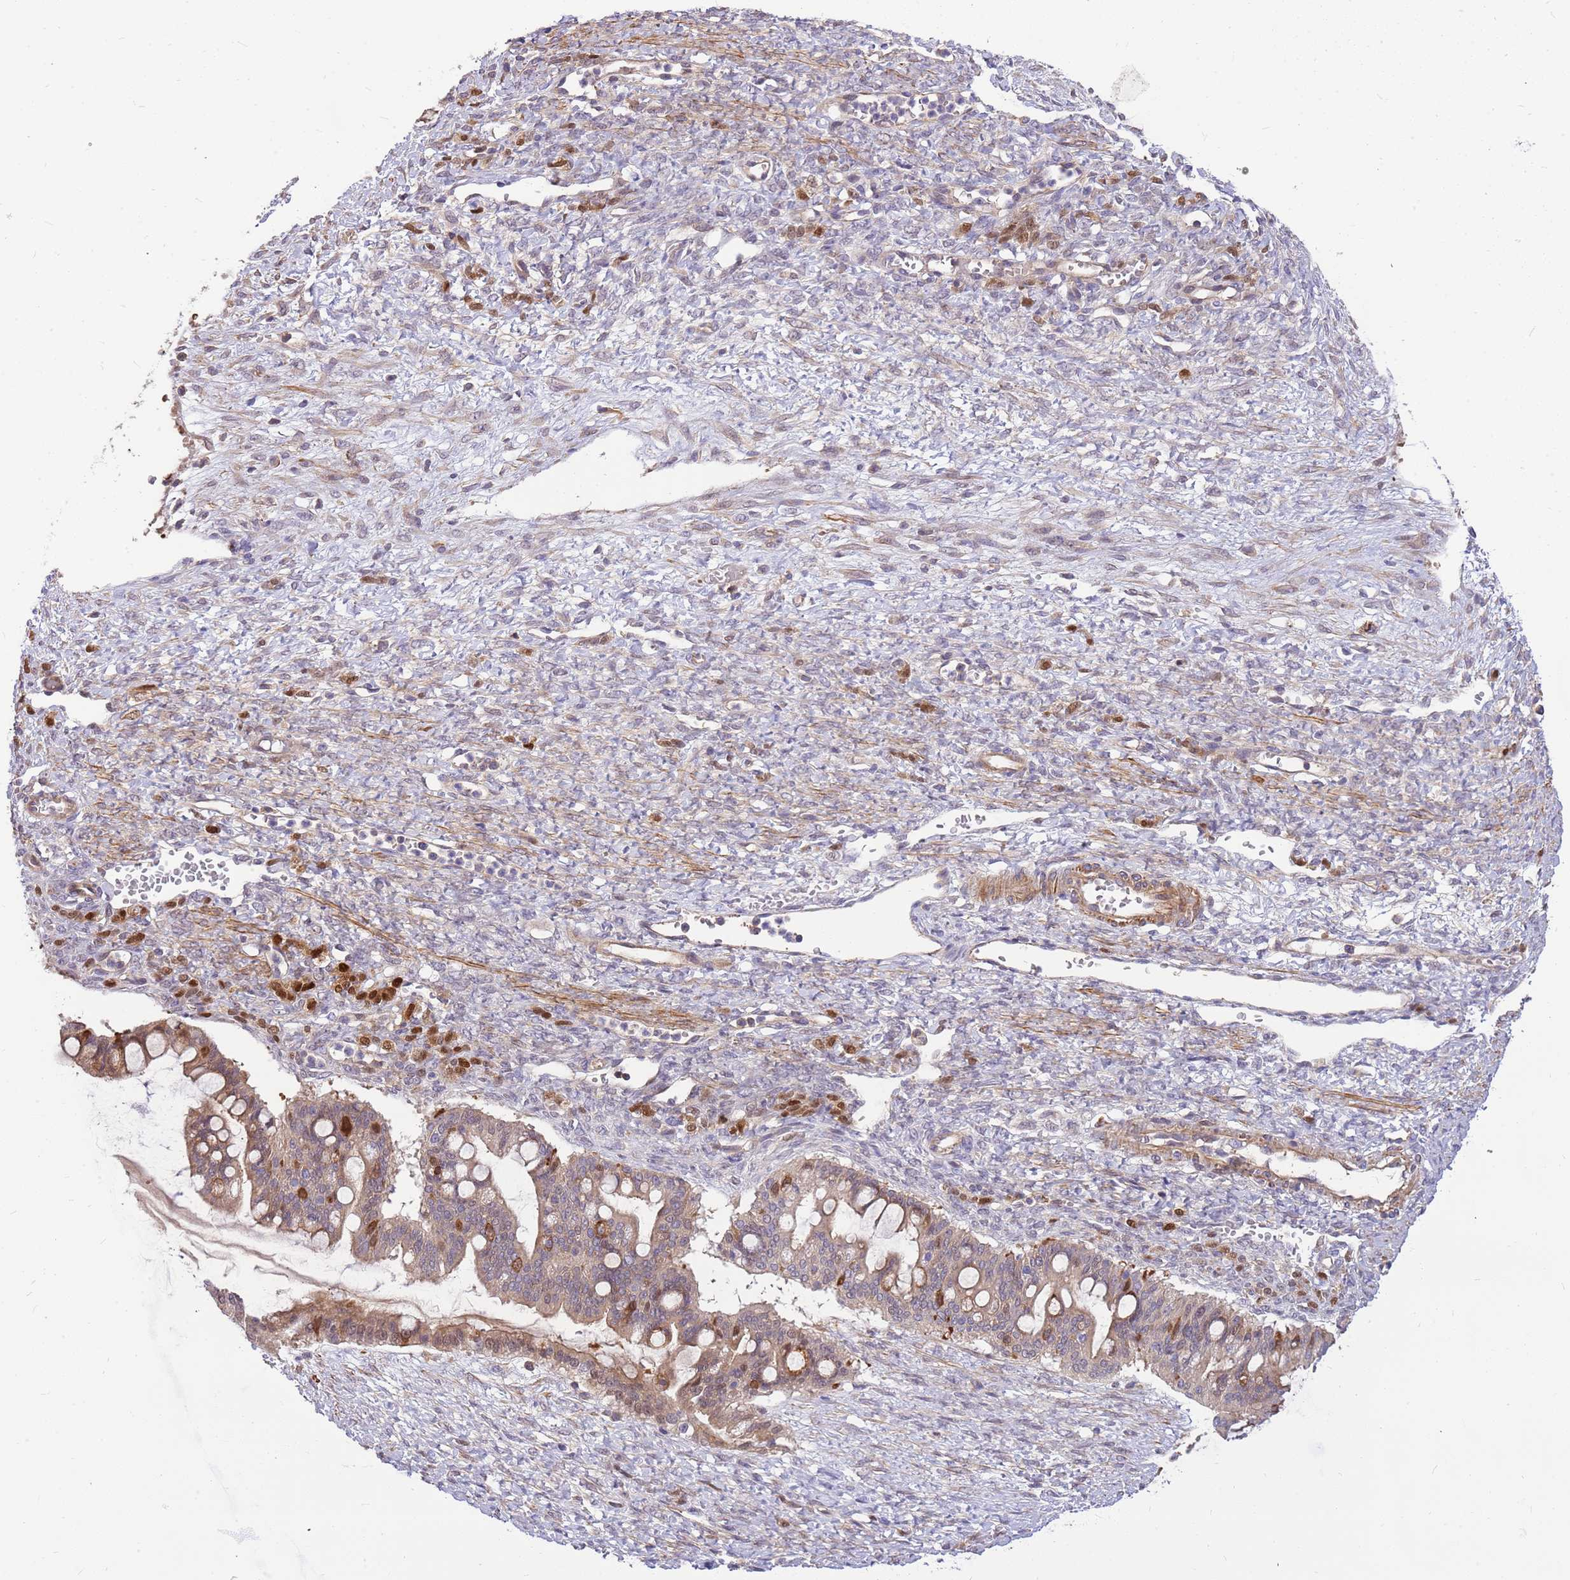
{"staining": {"intensity": "moderate", "quantity": ">75%", "location": "cytoplasmic/membranous"}, "tissue": "ovarian cancer", "cell_type": "Tumor cells", "image_type": "cancer", "snomed": [{"axis": "morphology", "description": "Cystadenocarcinoma, mucinous, NOS"}, {"axis": "topography", "description": "Ovary"}], "caption": "Protein expression analysis of ovarian mucinous cystadenocarcinoma displays moderate cytoplasmic/membranous expression in about >75% of tumor cells.", "gene": "MVD", "patient": {"sex": "female", "age": 73}}